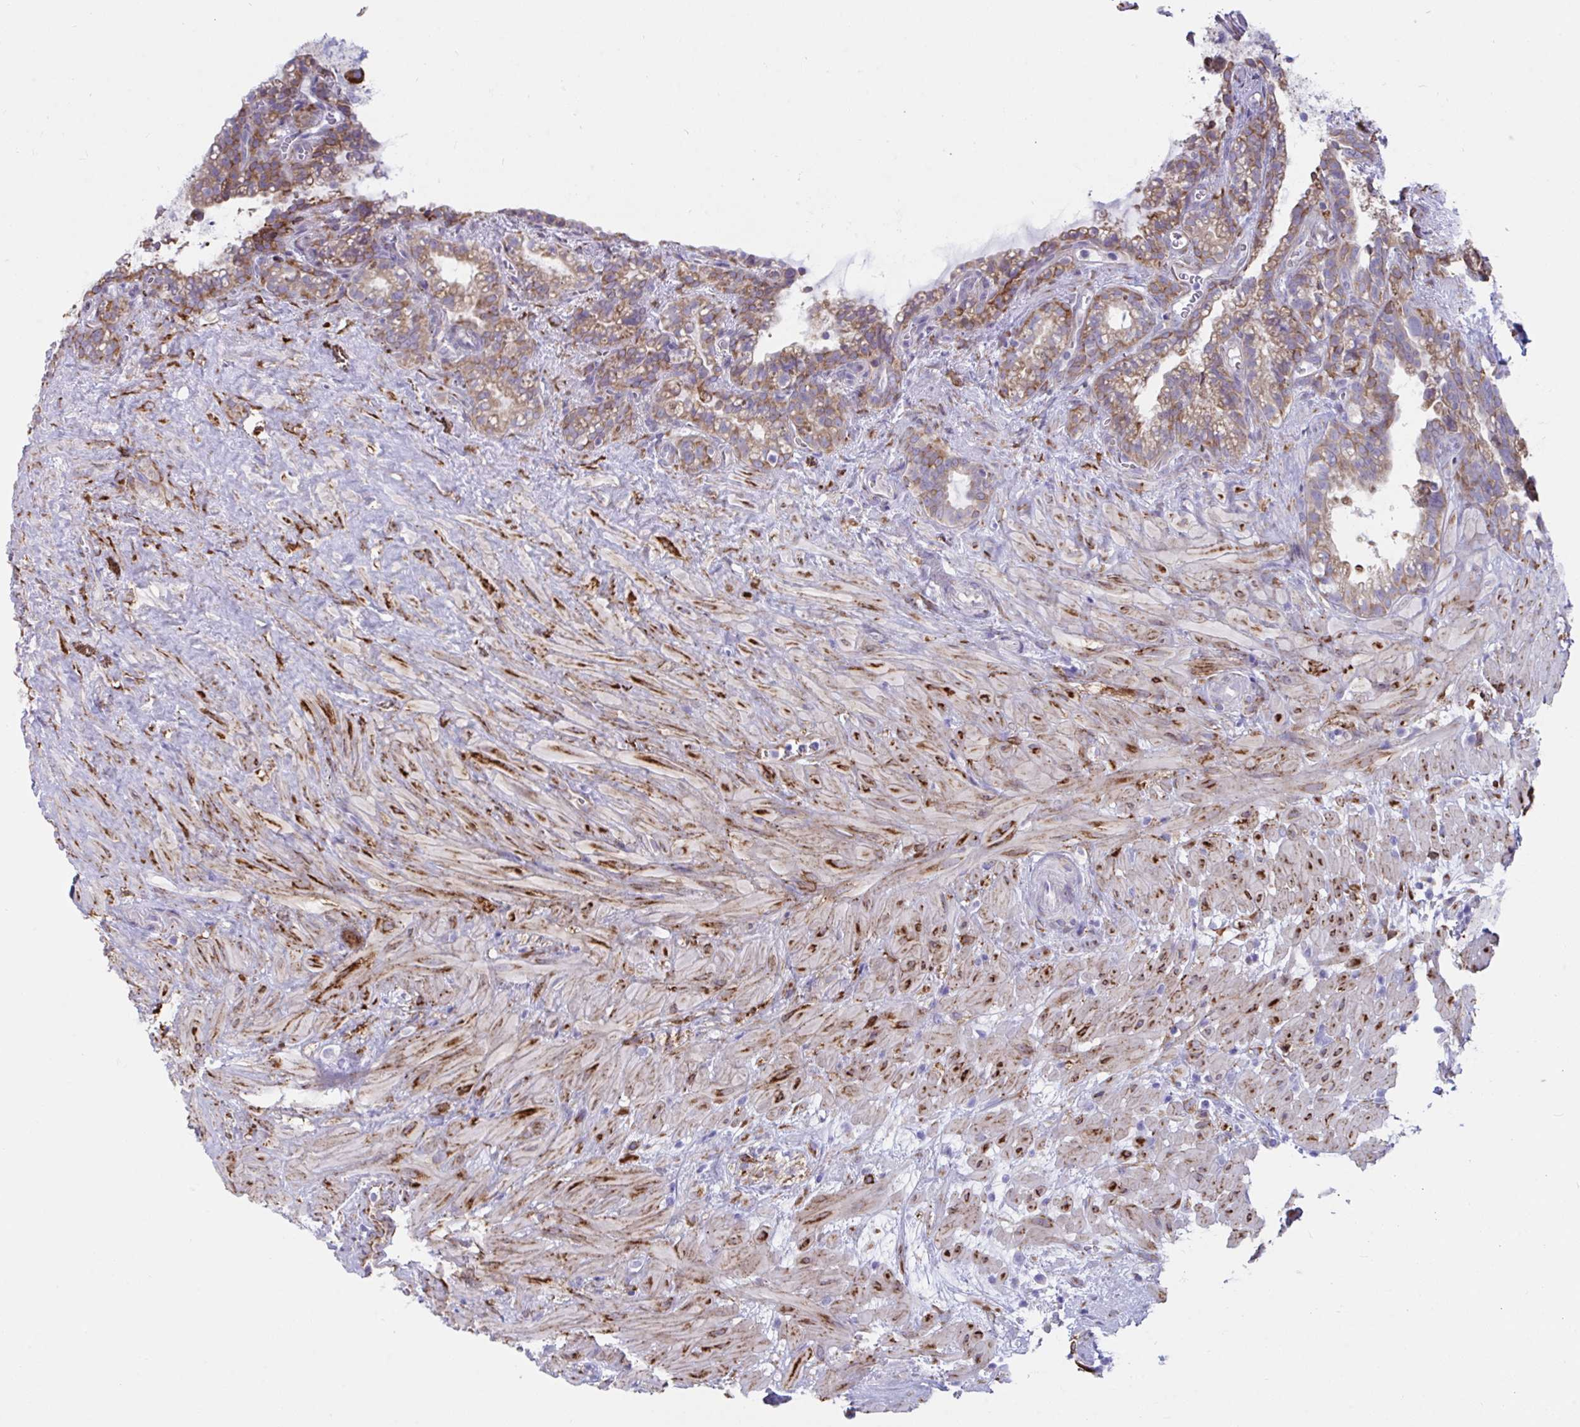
{"staining": {"intensity": "moderate", "quantity": "25%-75%", "location": "cytoplasmic/membranous"}, "tissue": "seminal vesicle", "cell_type": "Glandular cells", "image_type": "normal", "snomed": [{"axis": "morphology", "description": "Normal tissue, NOS"}, {"axis": "topography", "description": "Seminal veicle"}], "caption": "DAB immunohistochemical staining of normal seminal vesicle displays moderate cytoplasmic/membranous protein positivity in approximately 25%-75% of glandular cells. (Brightfield microscopy of DAB IHC at high magnification).", "gene": "ASPH", "patient": {"sex": "male", "age": 76}}